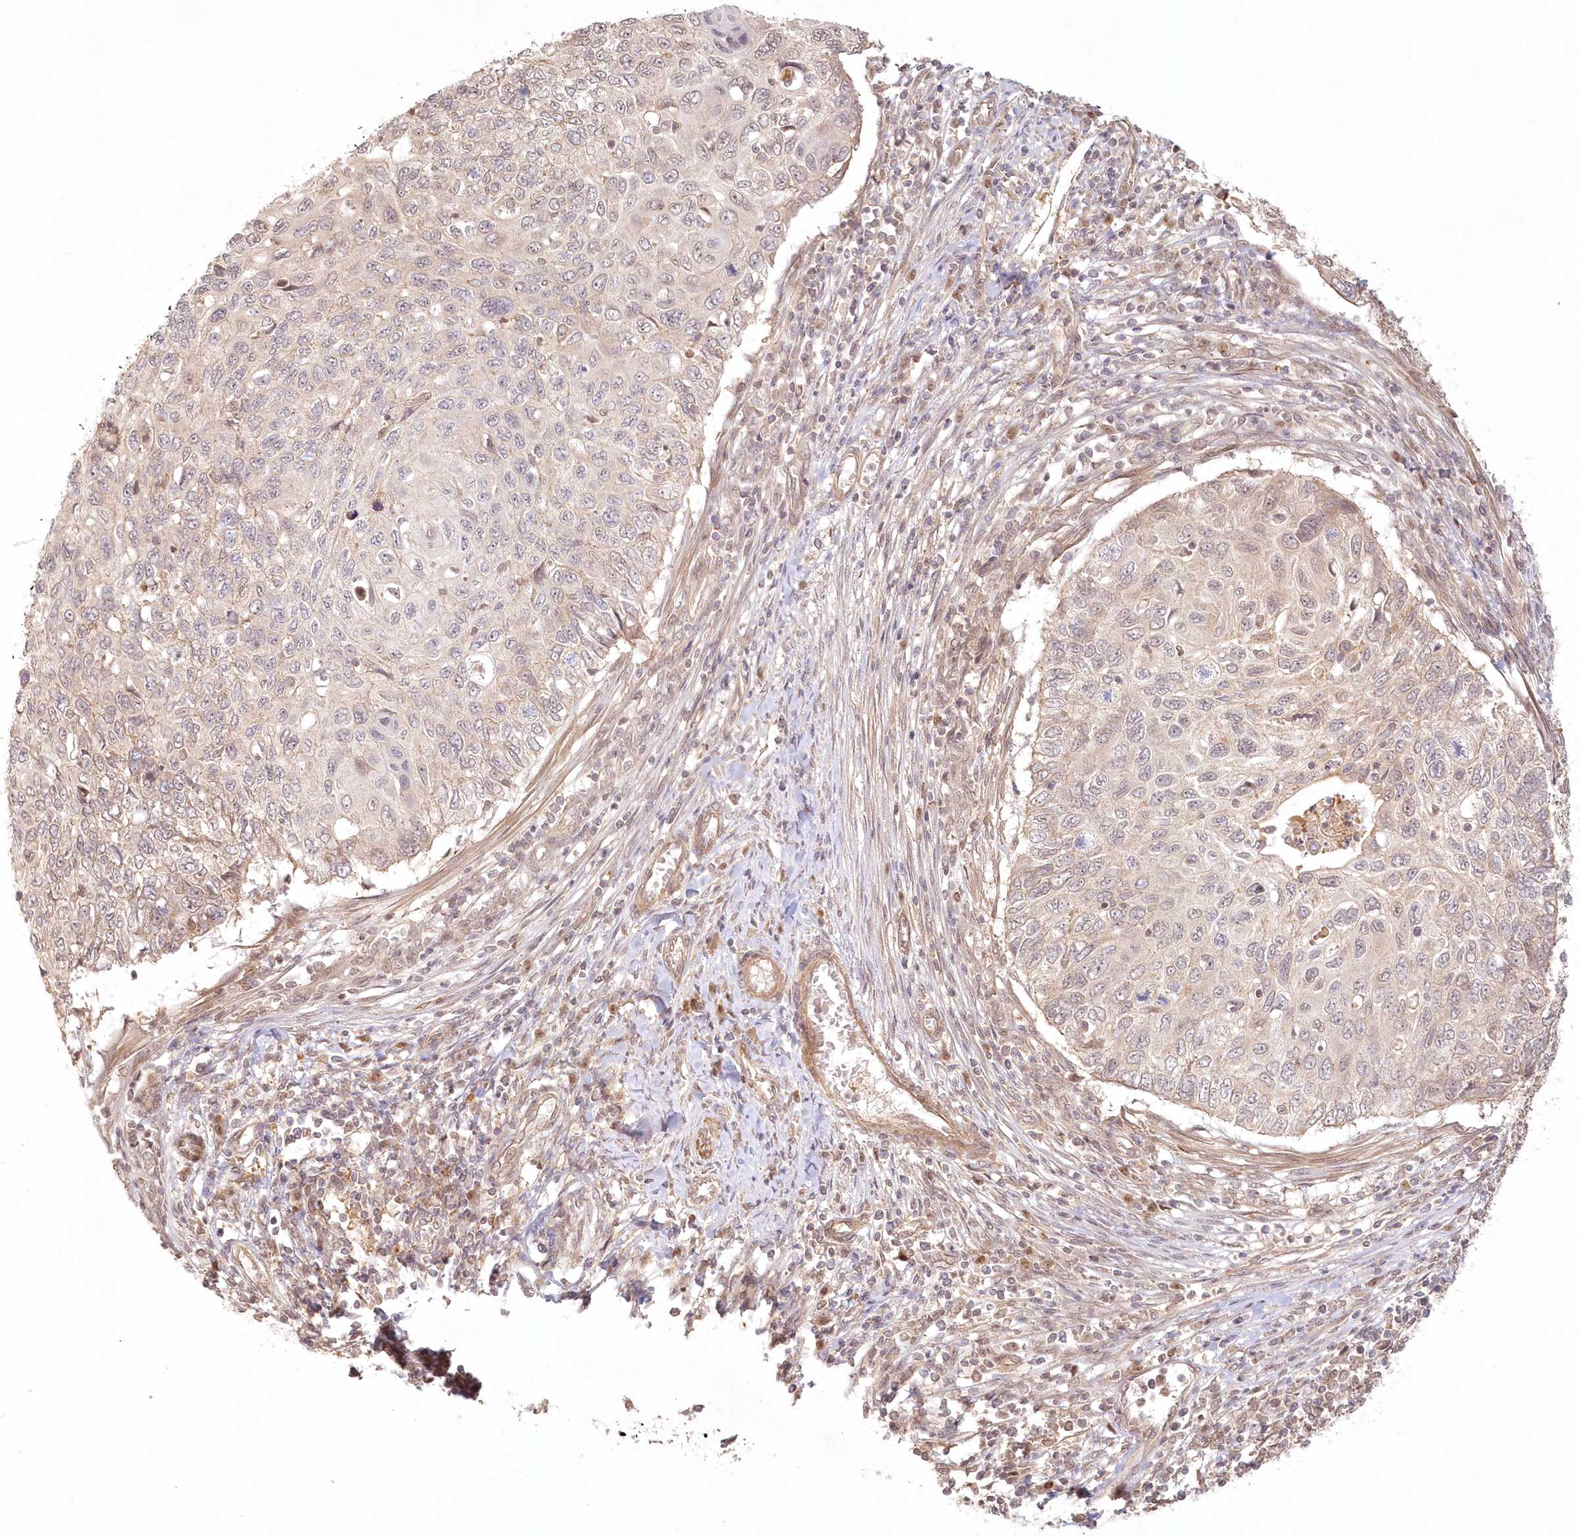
{"staining": {"intensity": "weak", "quantity": "<25%", "location": "nuclear"}, "tissue": "cervical cancer", "cell_type": "Tumor cells", "image_type": "cancer", "snomed": [{"axis": "morphology", "description": "Squamous cell carcinoma, NOS"}, {"axis": "topography", "description": "Cervix"}], "caption": "Immunohistochemistry of human cervical cancer (squamous cell carcinoma) demonstrates no positivity in tumor cells.", "gene": "KIAA0232", "patient": {"sex": "female", "age": 70}}